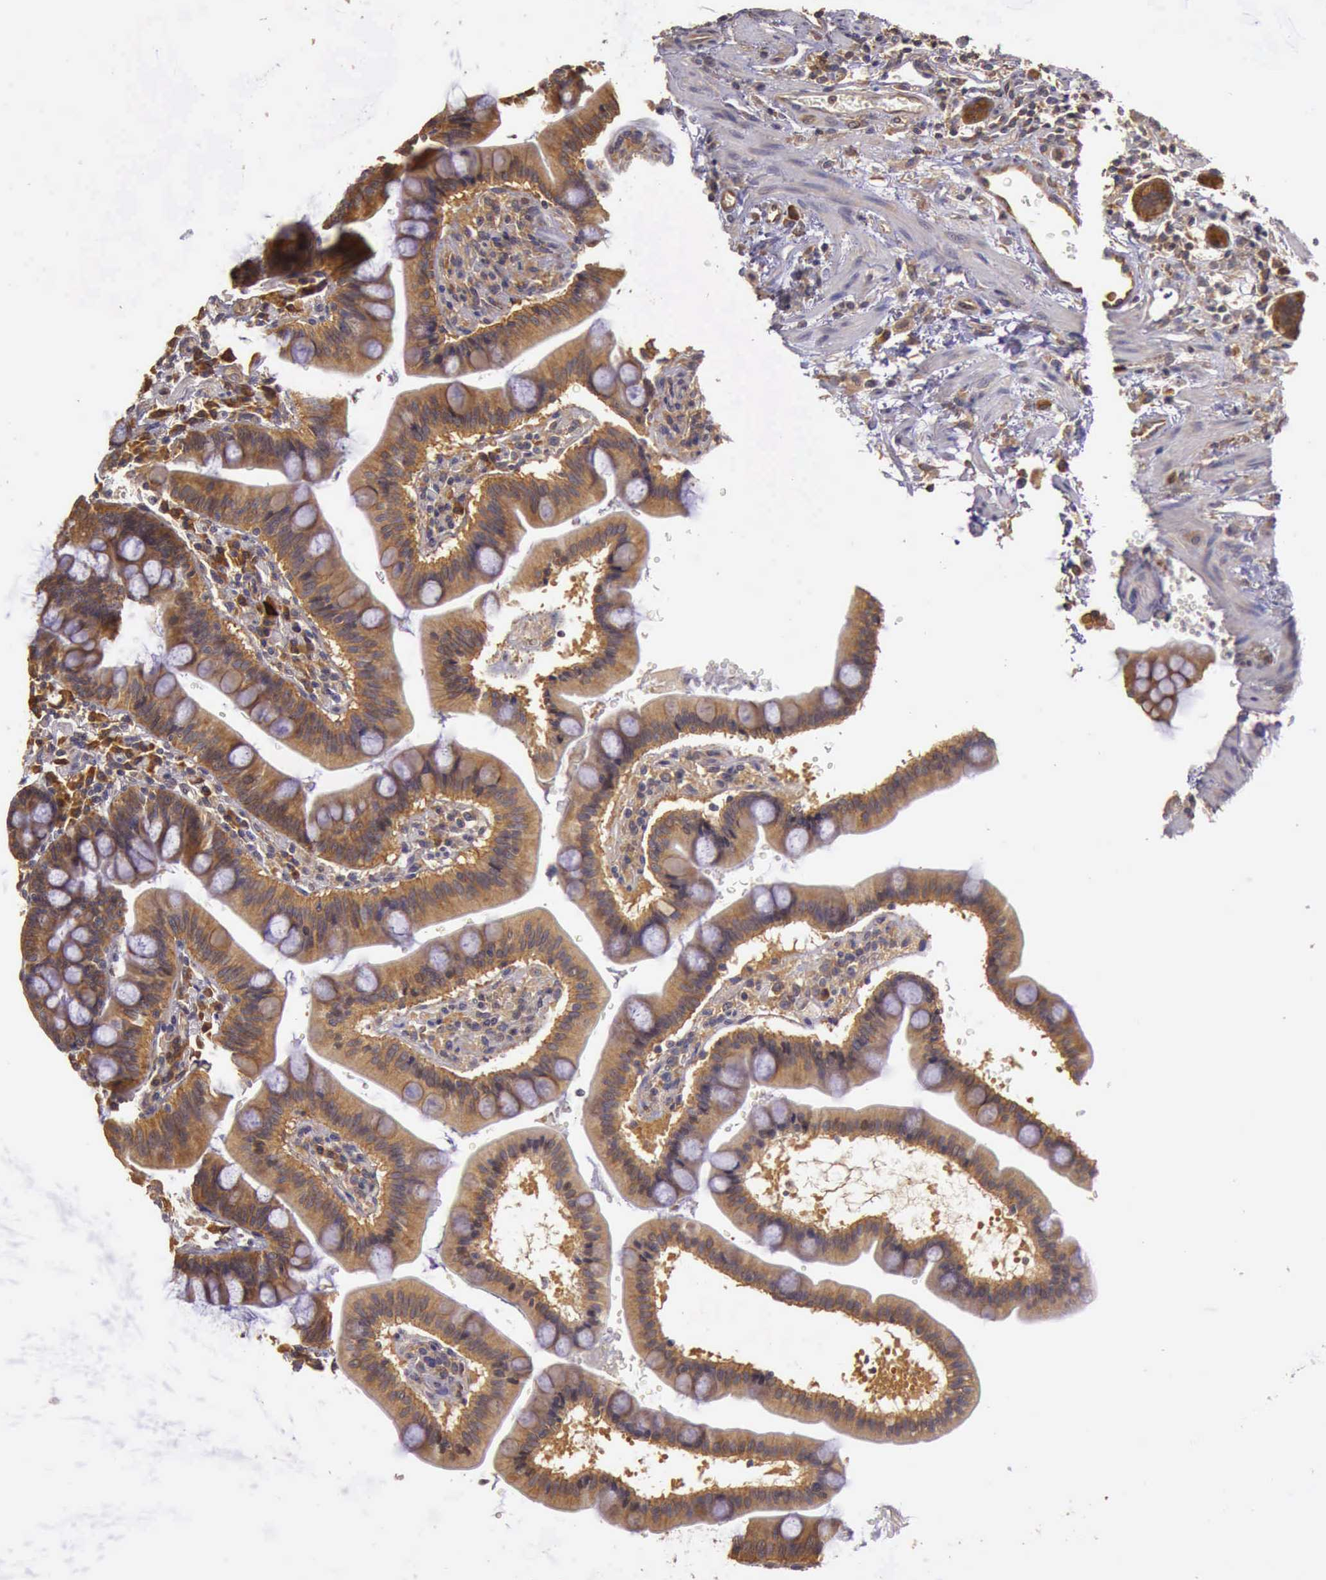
{"staining": {"intensity": "strong", "quantity": ">75%", "location": "cytoplasmic/membranous"}, "tissue": "duodenum", "cell_type": "Glandular cells", "image_type": "normal", "snomed": [{"axis": "morphology", "description": "Normal tissue, NOS"}, {"axis": "topography", "description": "Pancreas"}, {"axis": "topography", "description": "Duodenum"}], "caption": "Benign duodenum reveals strong cytoplasmic/membranous positivity in approximately >75% of glandular cells.", "gene": "EIF5", "patient": {"sex": "male", "age": 79}}